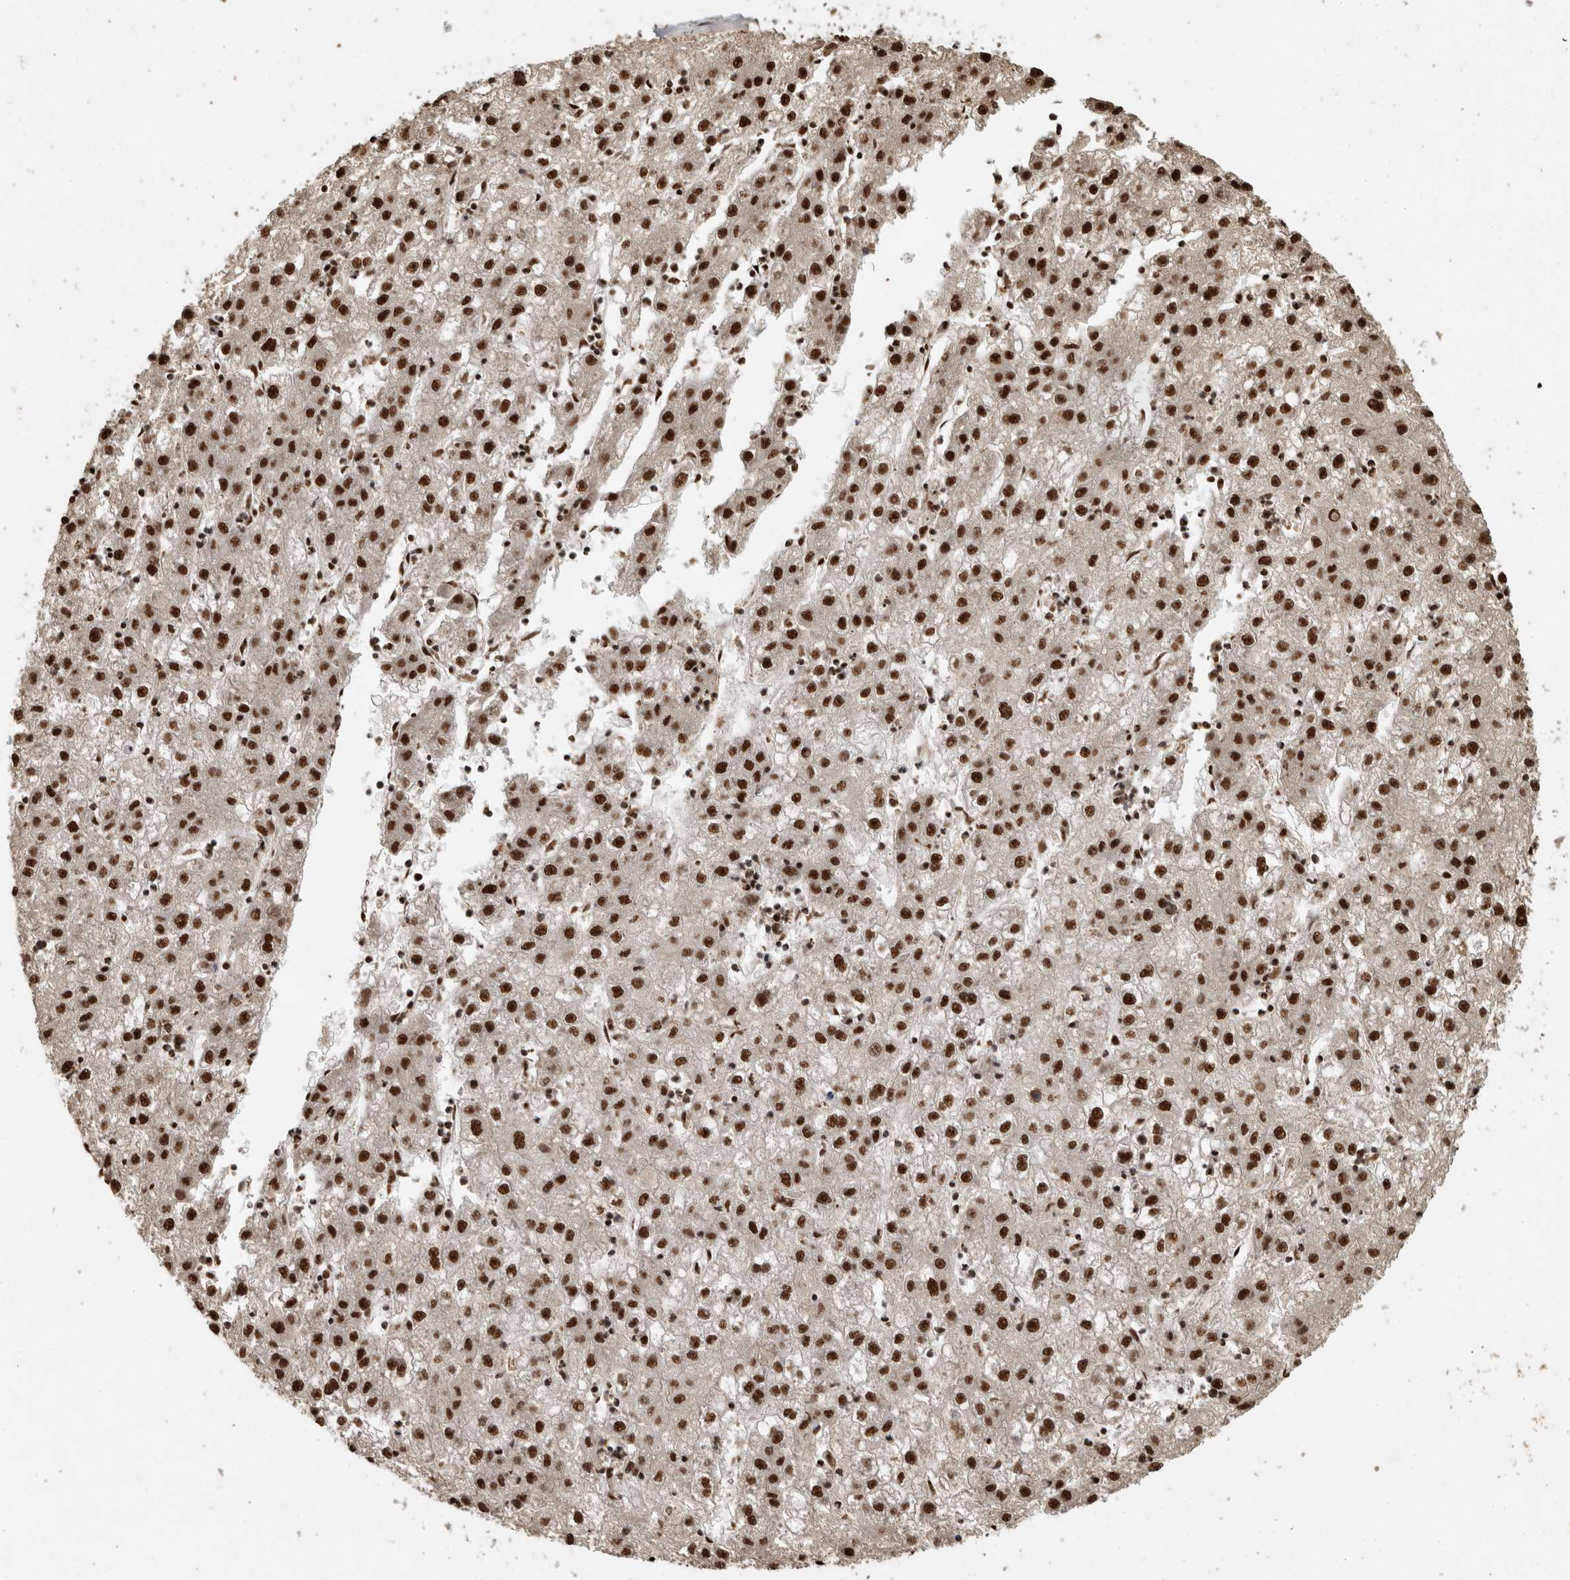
{"staining": {"intensity": "strong", "quantity": ">75%", "location": "nuclear"}, "tissue": "liver cancer", "cell_type": "Tumor cells", "image_type": "cancer", "snomed": [{"axis": "morphology", "description": "Carcinoma, Hepatocellular, NOS"}, {"axis": "topography", "description": "Liver"}], "caption": "The photomicrograph shows staining of liver hepatocellular carcinoma, revealing strong nuclear protein positivity (brown color) within tumor cells.", "gene": "RAD50", "patient": {"sex": "male", "age": 72}}